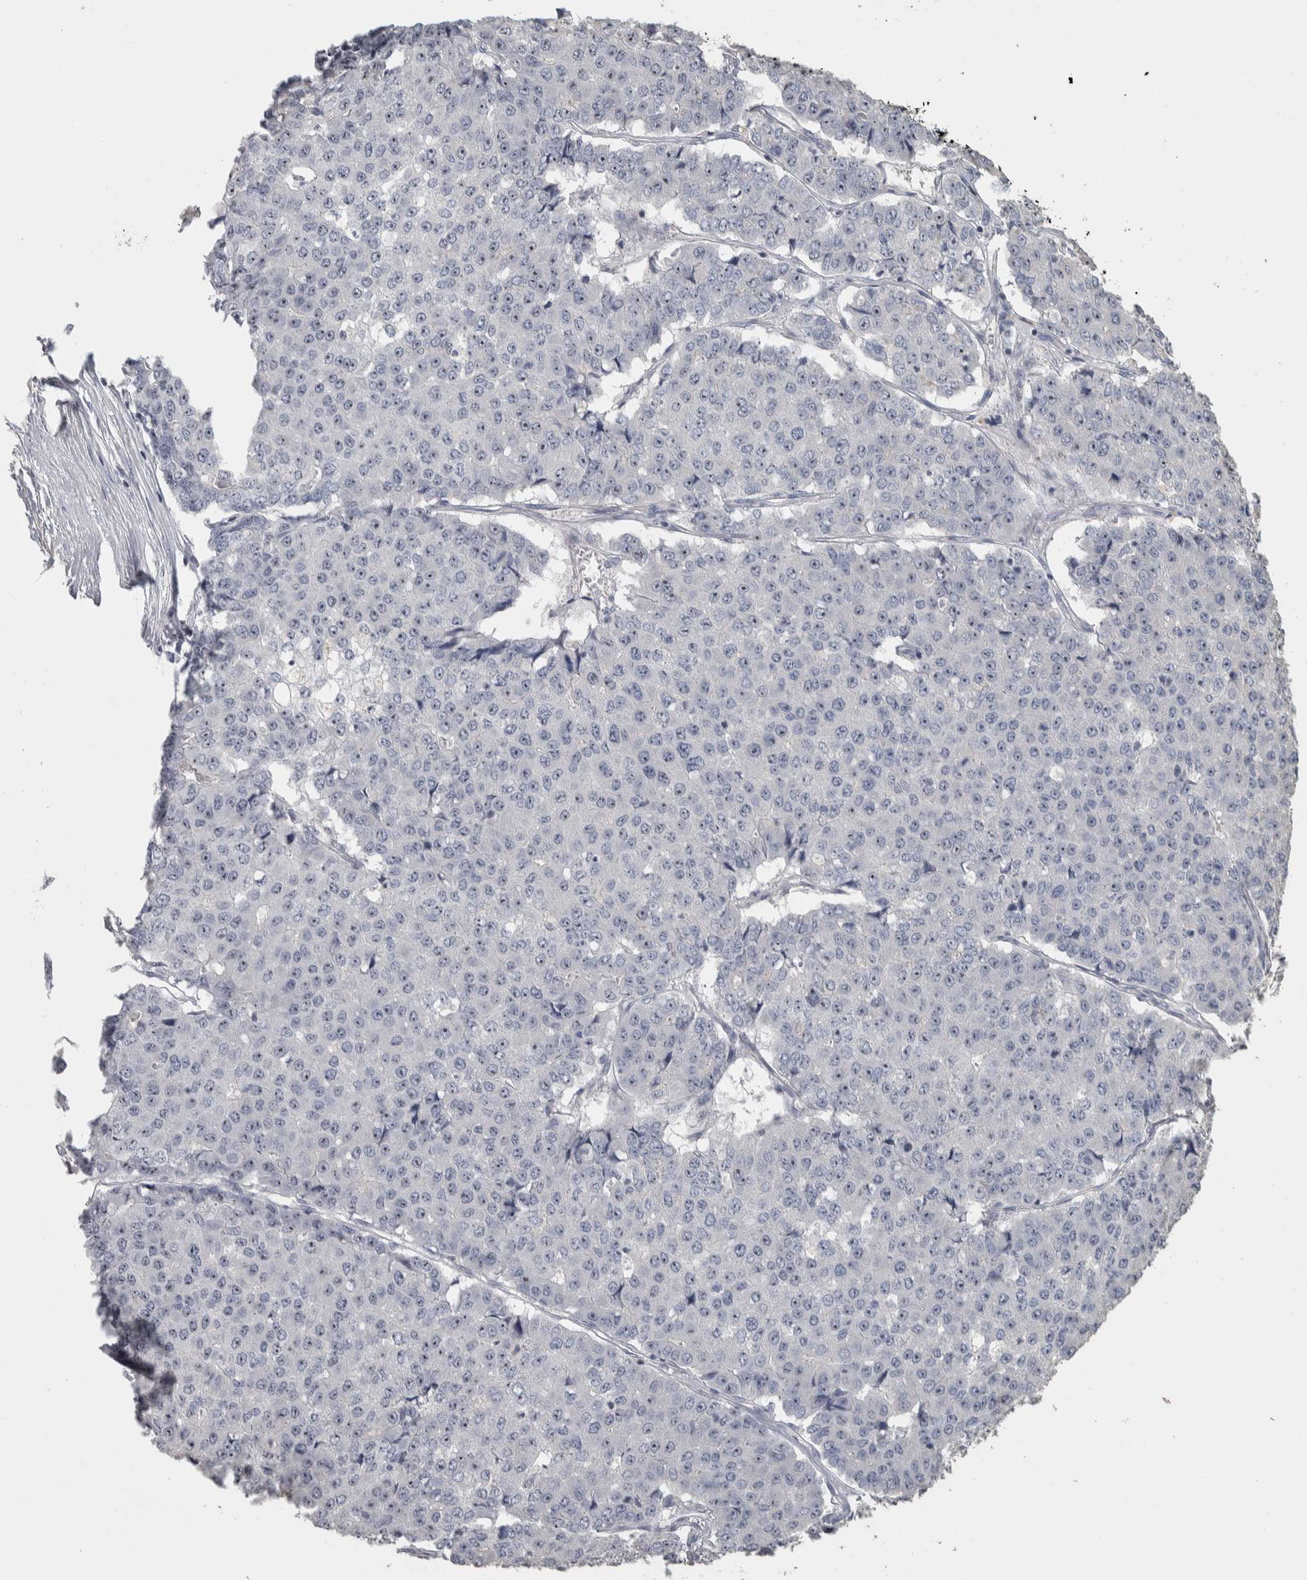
{"staining": {"intensity": "weak", "quantity": "<25%", "location": "nuclear"}, "tissue": "pancreatic cancer", "cell_type": "Tumor cells", "image_type": "cancer", "snomed": [{"axis": "morphology", "description": "Adenocarcinoma, NOS"}, {"axis": "topography", "description": "Pancreas"}], "caption": "The immunohistochemistry histopathology image has no significant expression in tumor cells of pancreatic cancer tissue.", "gene": "DCAF10", "patient": {"sex": "male", "age": 50}}